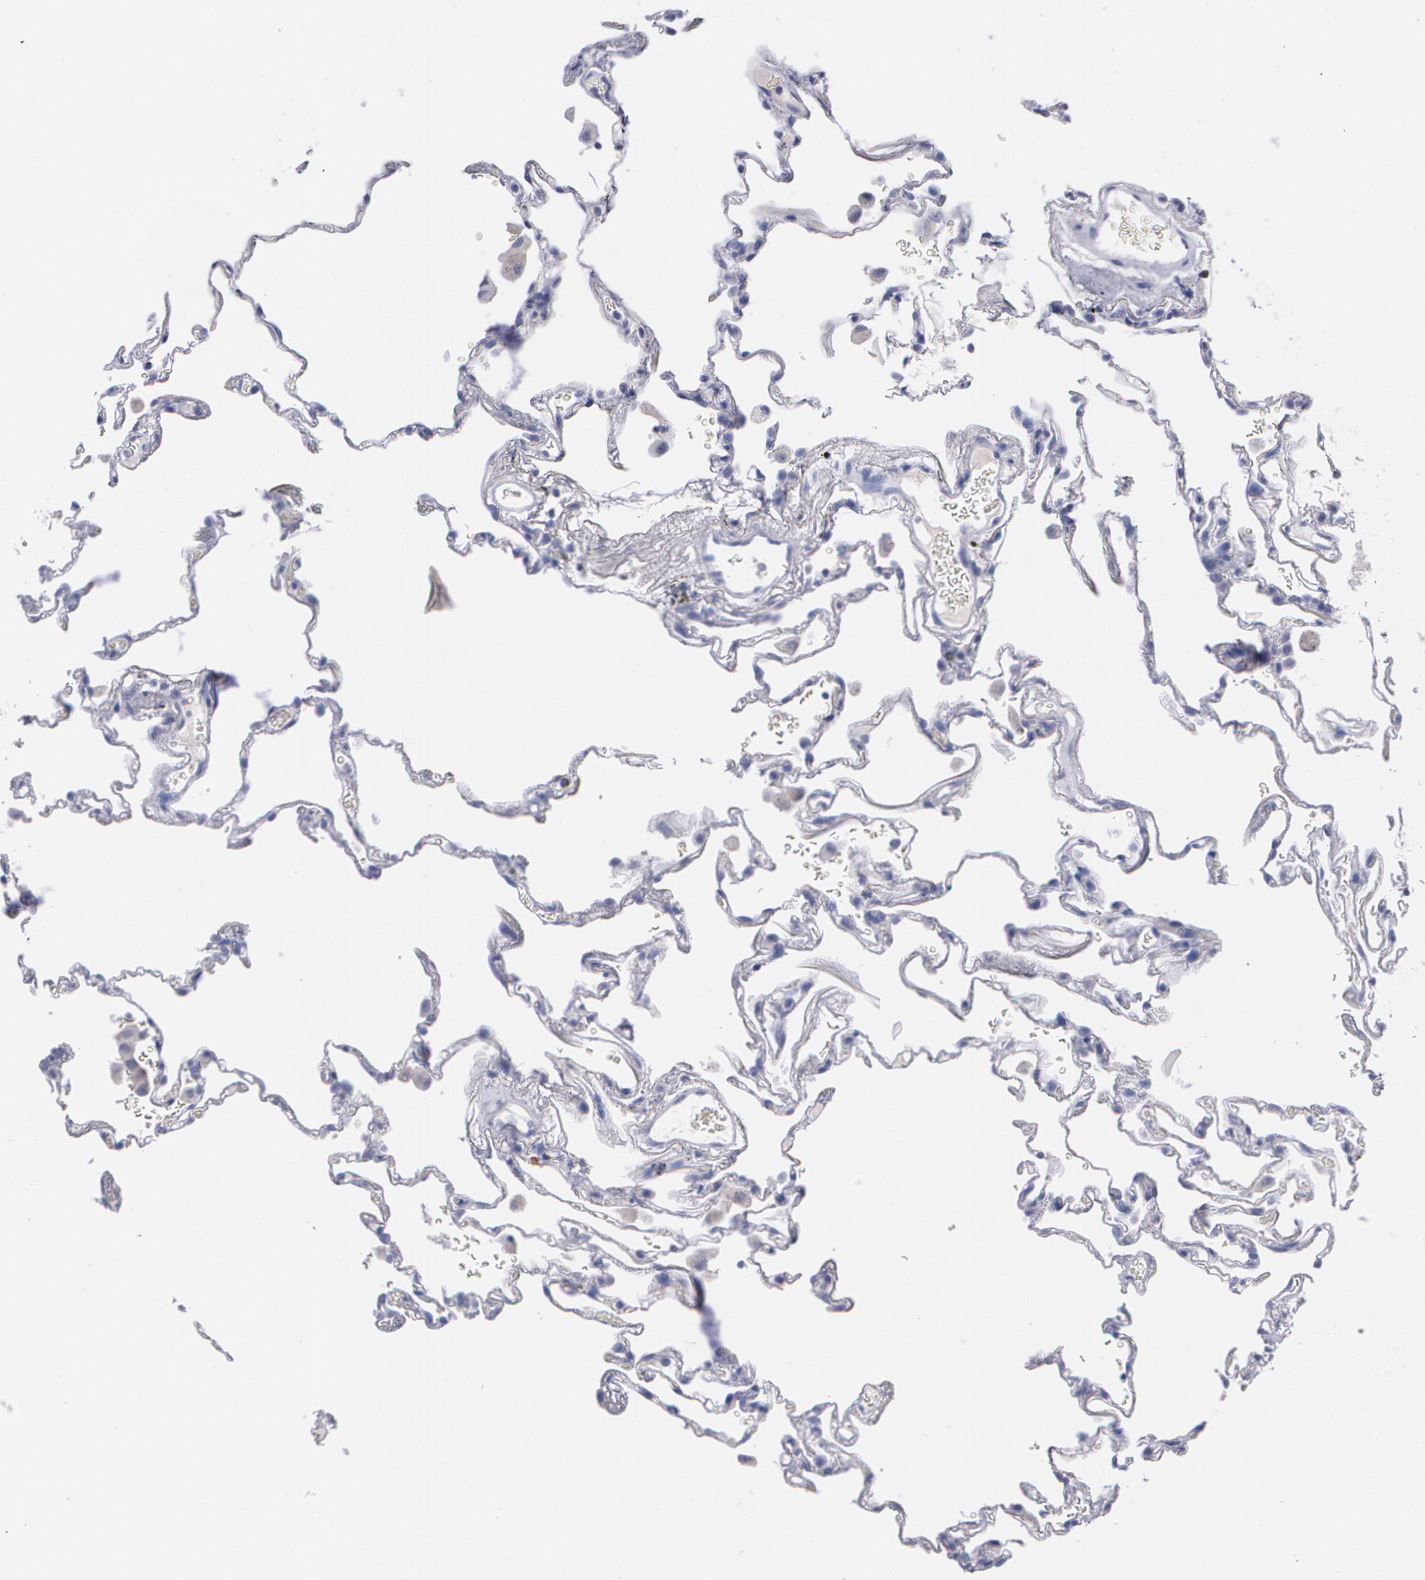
{"staining": {"intensity": "negative", "quantity": "none", "location": "none"}, "tissue": "lung", "cell_type": "Alveolar cells", "image_type": "normal", "snomed": [{"axis": "morphology", "description": "Normal tissue, NOS"}, {"axis": "morphology", "description": "Inflammation, NOS"}, {"axis": "topography", "description": "Lung"}], "caption": "A photomicrograph of lung stained for a protein reveals no brown staining in alveolar cells.", "gene": "HMMR", "patient": {"sex": "male", "age": 69}}